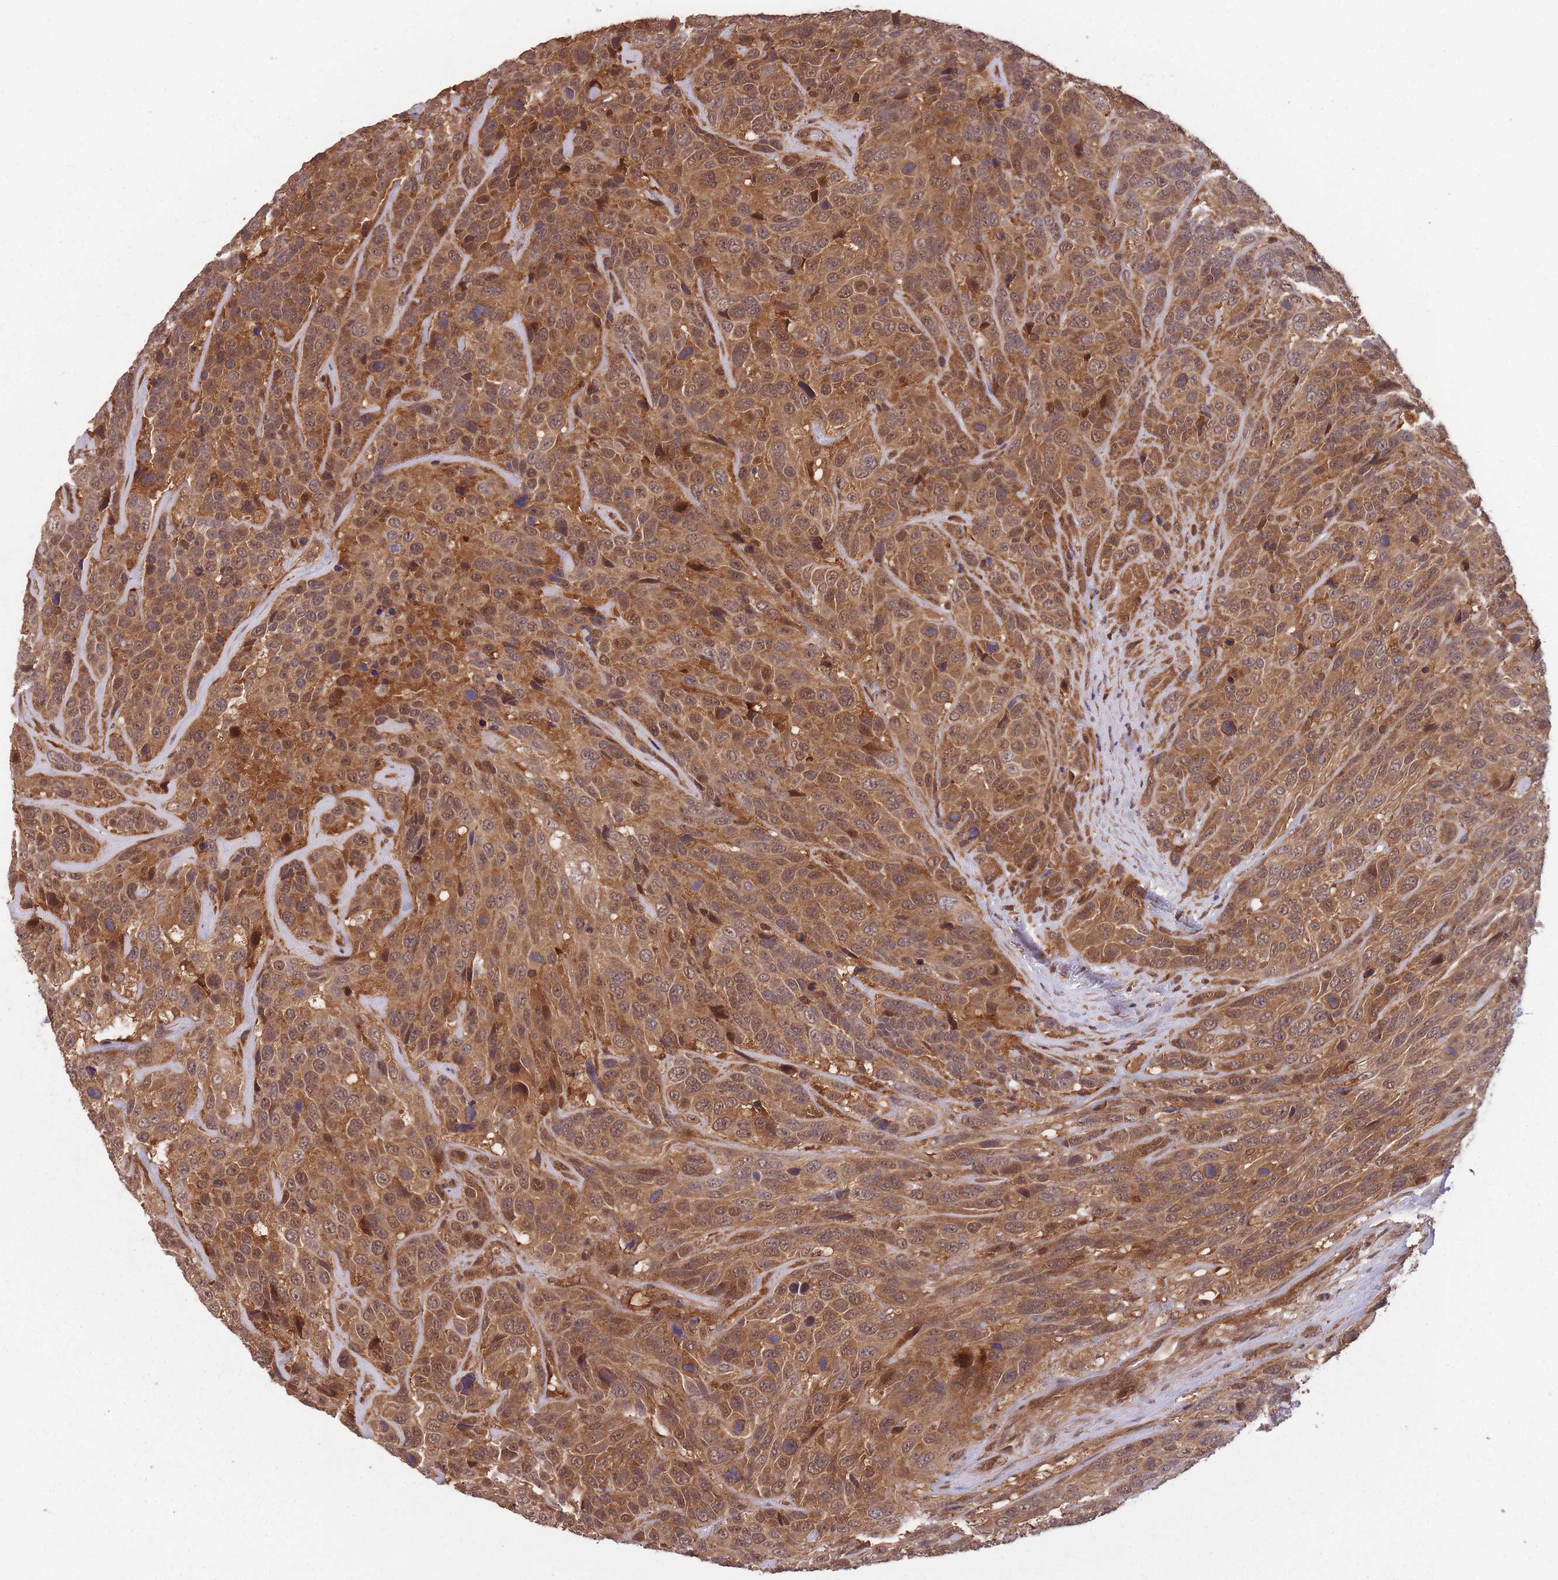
{"staining": {"intensity": "moderate", "quantity": ">75%", "location": "cytoplasmic/membranous,nuclear"}, "tissue": "urothelial cancer", "cell_type": "Tumor cells", "image_type": "cancer", "snomed": [{"axis": "morphology", "description": "Urothelial carcinoma, High grade"}, {"axis": "topography", "description": "Urinary bladder"}], "caption": "This photomicrograph displays urothelial cancer stained with immunohistochemistry (IHC) to label a protein in brown. The cytoplasmic/membranous and nuclear of tumor cells show moderate positivity for the protein. Nuclei are counter-stained blue.", "gene": "PPP6R3", "patient": {"sex": "female", "age": 70}}